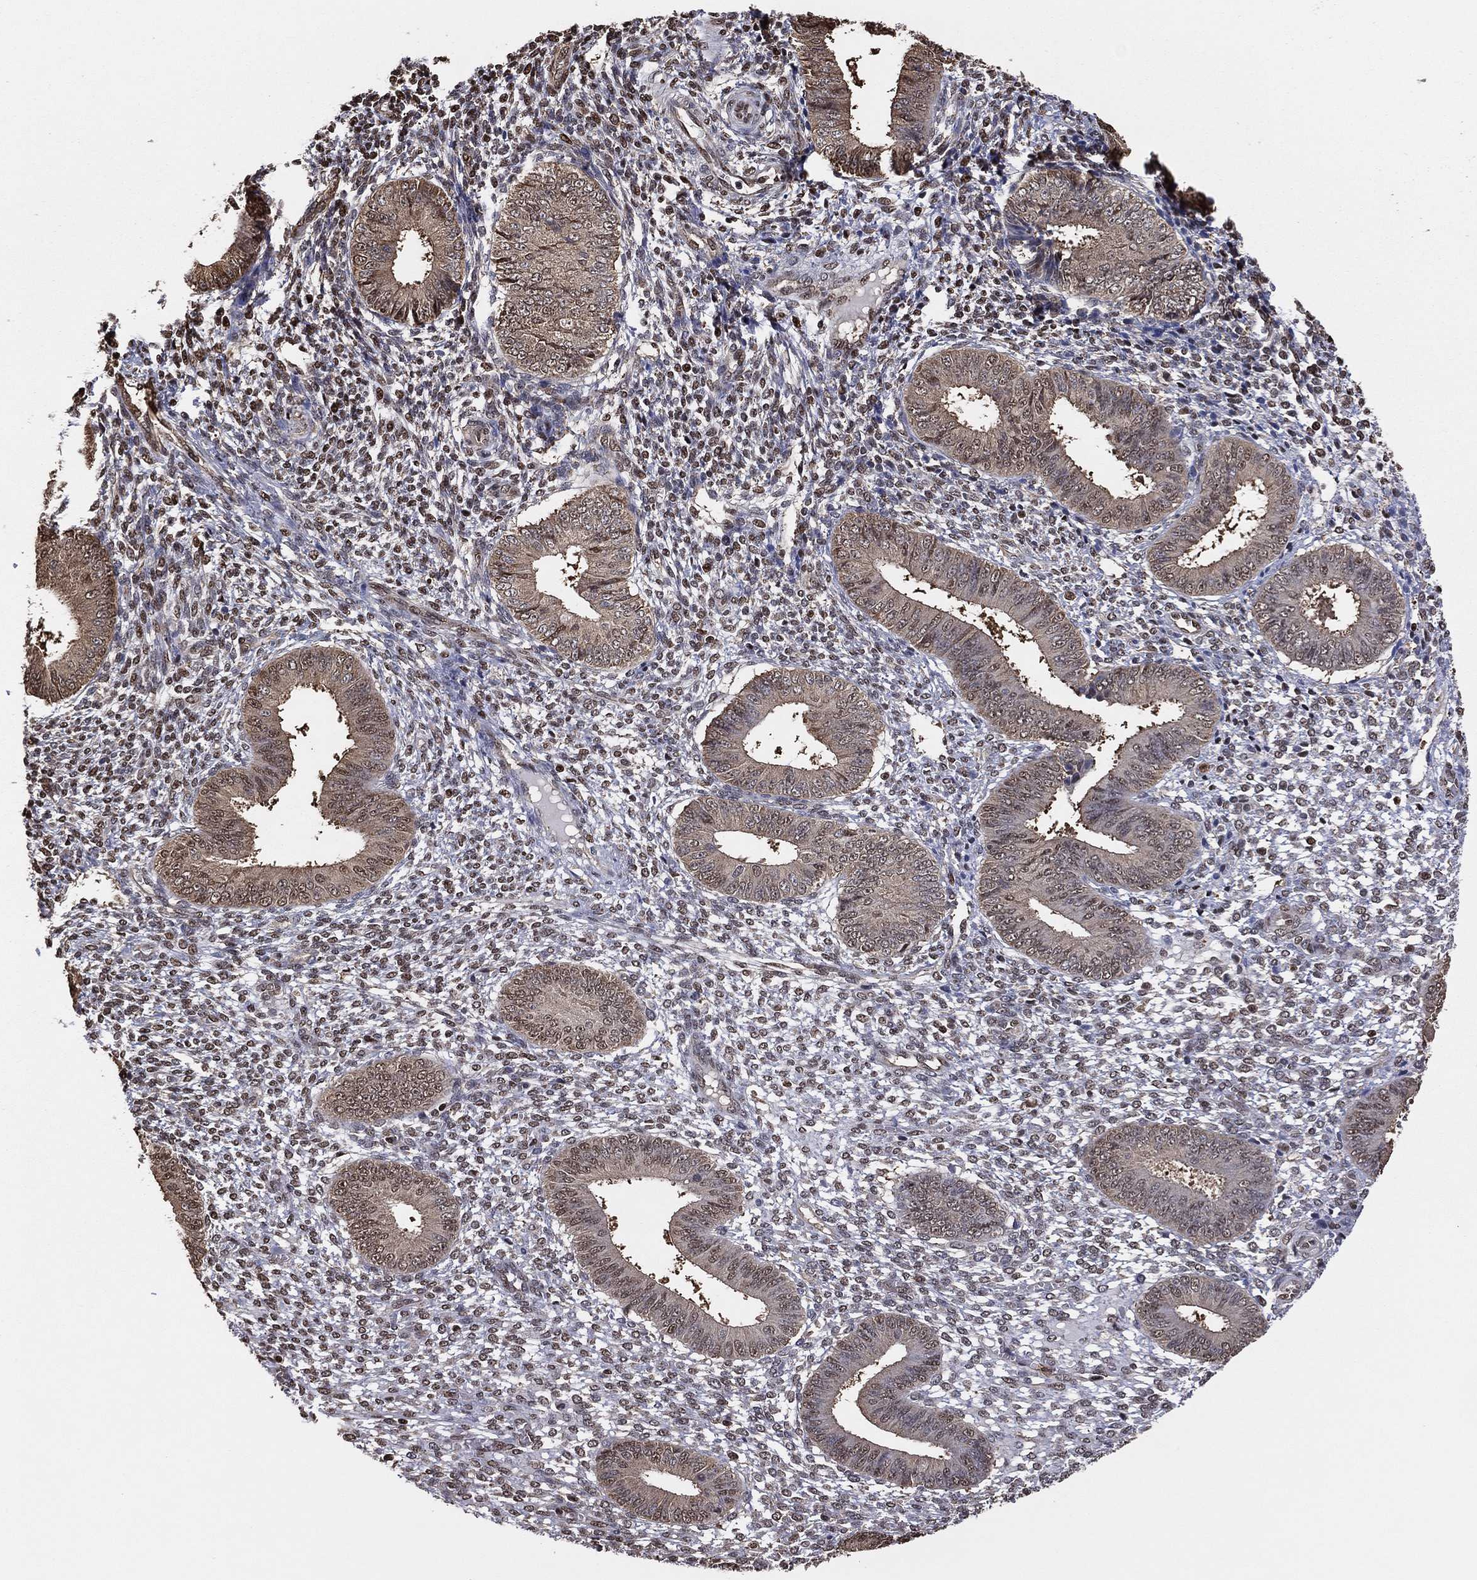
{"staining": {"intensity": "moderate", "quantity": "25%-75%", "location": "nuclear"}, "tissue": "endometrium", "cell_type": "Cells in endometrial stroma", "image_type": "normal", "snomed": [{"axis": "morphology", "description": "Normal tissue, NOS"}, {"axis": "topography", "description": "Endometrium"}], "caption": "Moderate nuclear positivity for a protein is seen in about 25%-75% of cells in endometrial stroma of normal endometrium using IHC.", "gene": "GAPDH", "patient": {"sex": "female", "age": 42}}